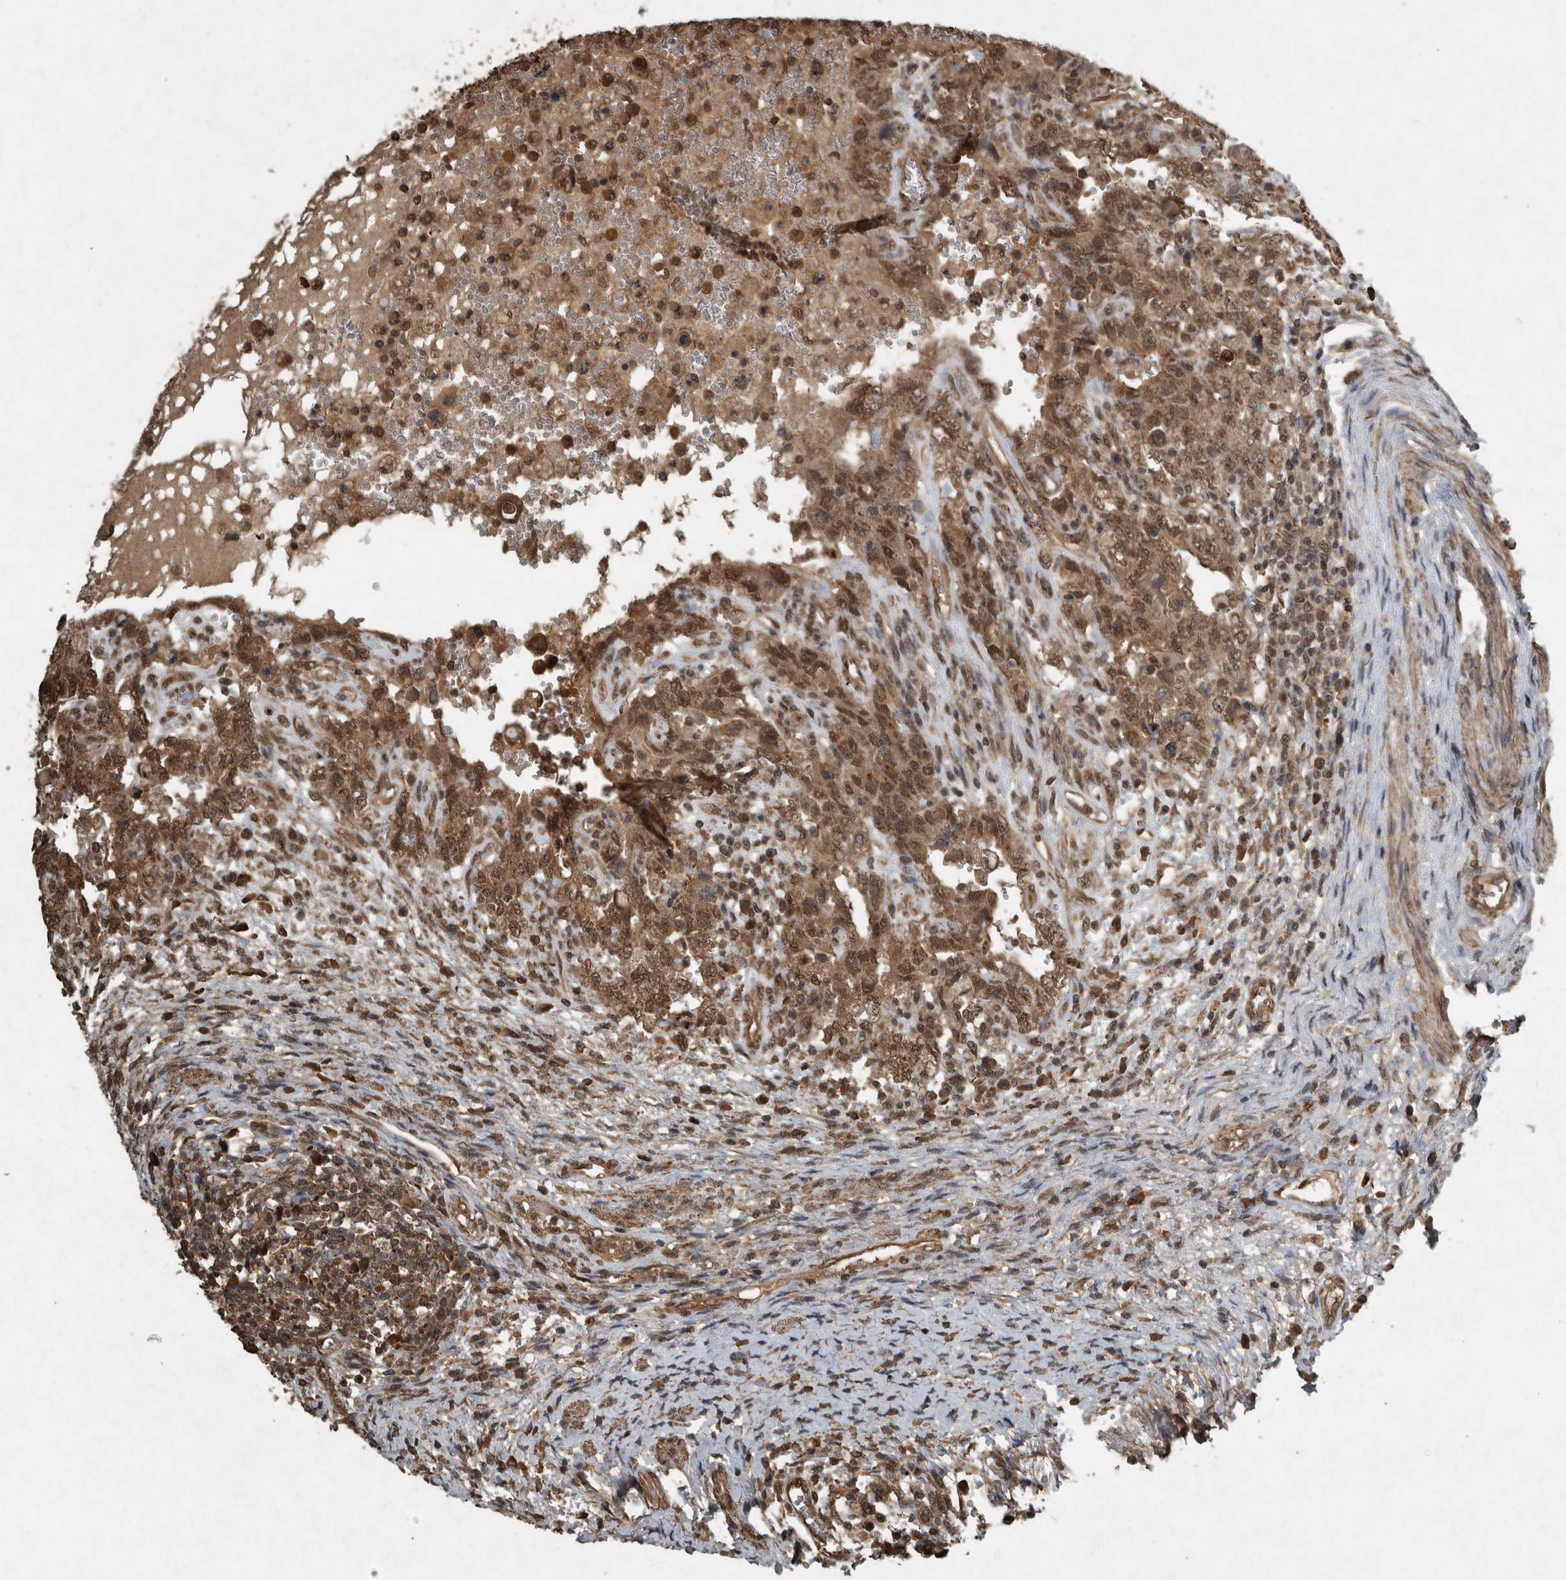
{"staining": {"intensity": "moderate", "quantity": ">75%", "location": "cytoplasmic/membranous,nuclear"}, "tissue": "testis cancer", "cell_type": "Tumor cells", "image_type": "cancer", "snomed": [{"axis": "morphology", "description": "Carcinoma, Embryonal, NOS"}, {"axis": "topography", "description": "Testis"}], "caption": "High-magnification brightfield microscopy of testis embryonal carcinoma stained with DAB (3,3'-diaminobenzidine) (brown) and counterstained with hematoxylin (blue). tumor cells exhibit moderate cytoplasmic/membranous and nuclear staining is appreciated in approximately>75% of cells.", "gene": "ARHGEF12", "patient": {"sex": "male", "age": 26}}